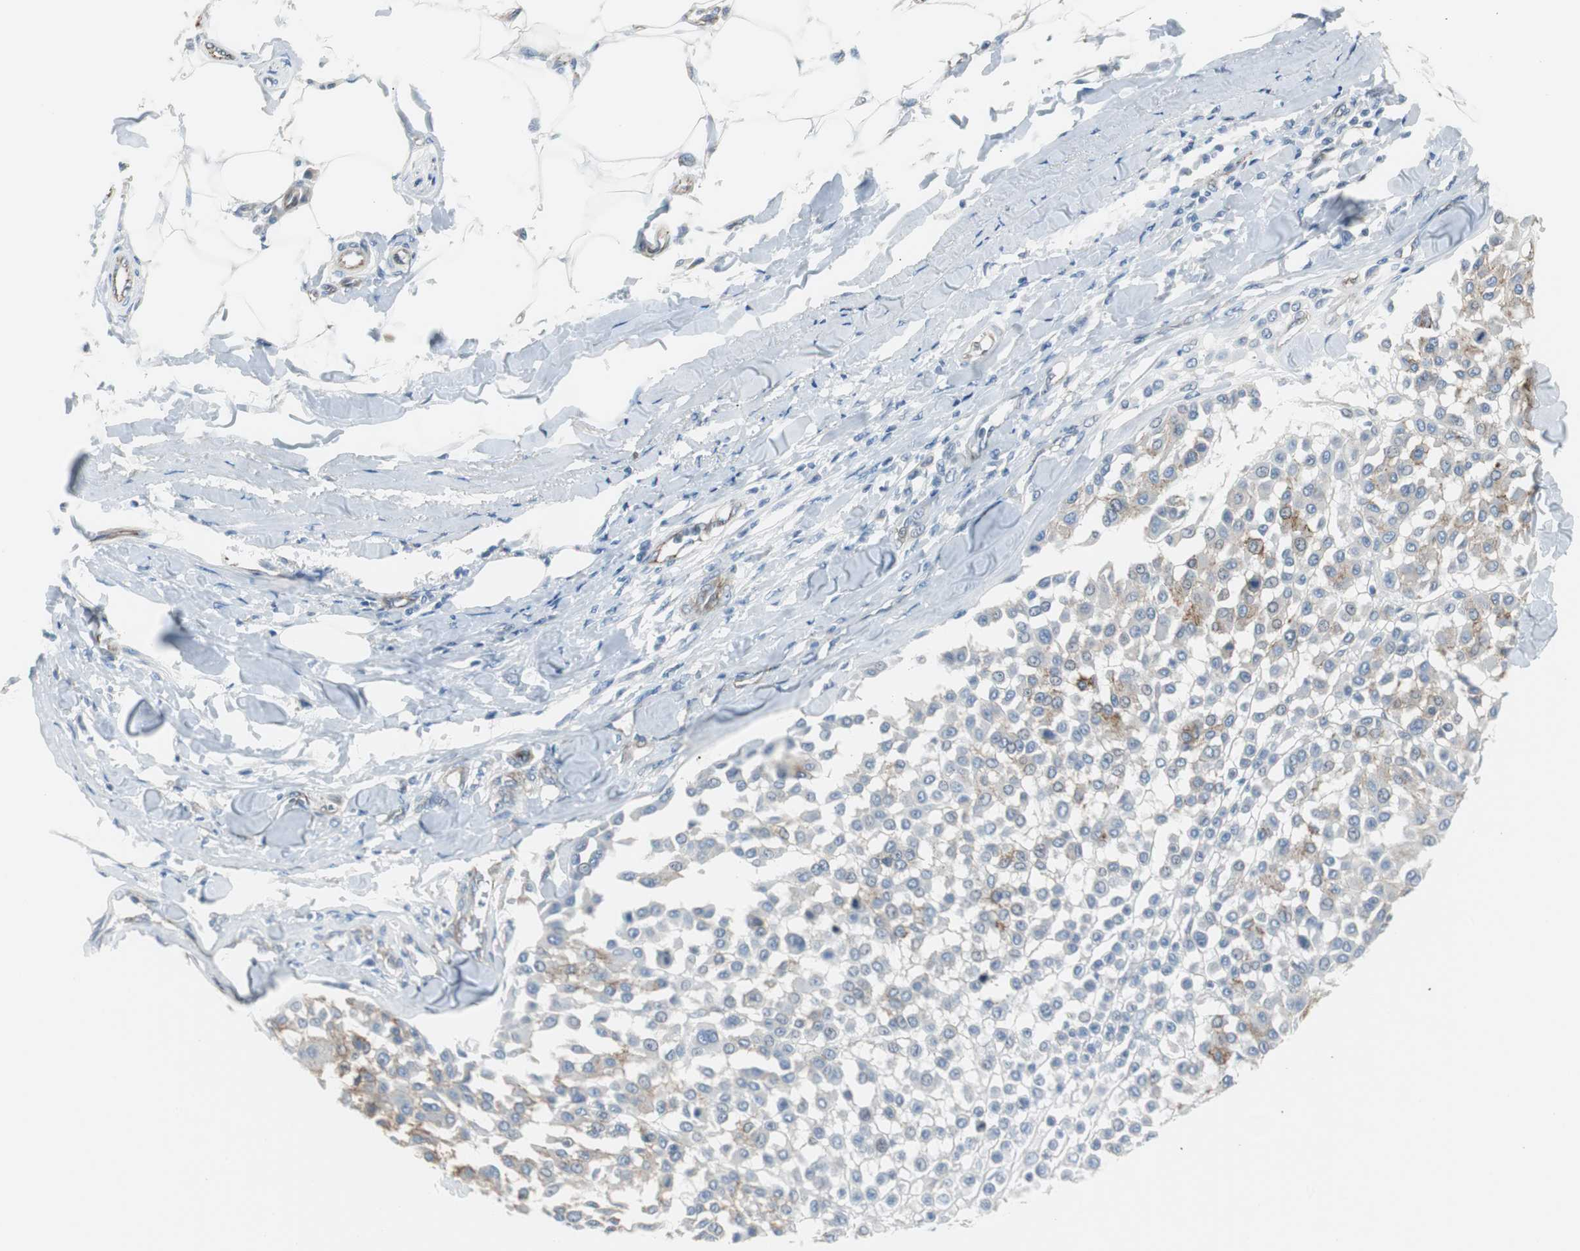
{"staining": {"intensity": "moderate", "quantity": "25%-75%", "location": "cytoplasmic/membranous"}, "tissue": "melanoma", "cell_type": "Tumor cells", "image_type": "cancer", "snomed": [{"axis": "morphology", "description": "Malignant melanoma, Metastatic site"}, {"axis": "topography", "description": "Soft tissue"}], "caption": "A micrograph of human malignant melanoma (metastatic site) stained for a protein demonstrates moderate cytoplasmic/membranous brown staining in tumor cells. (DAB (3,3'-diaminobenzidine) IHC, brown staining for protein, blue staining for nuclei).", "gene": "STXBP4", "patient": {"sex": "male", "age": 41}}